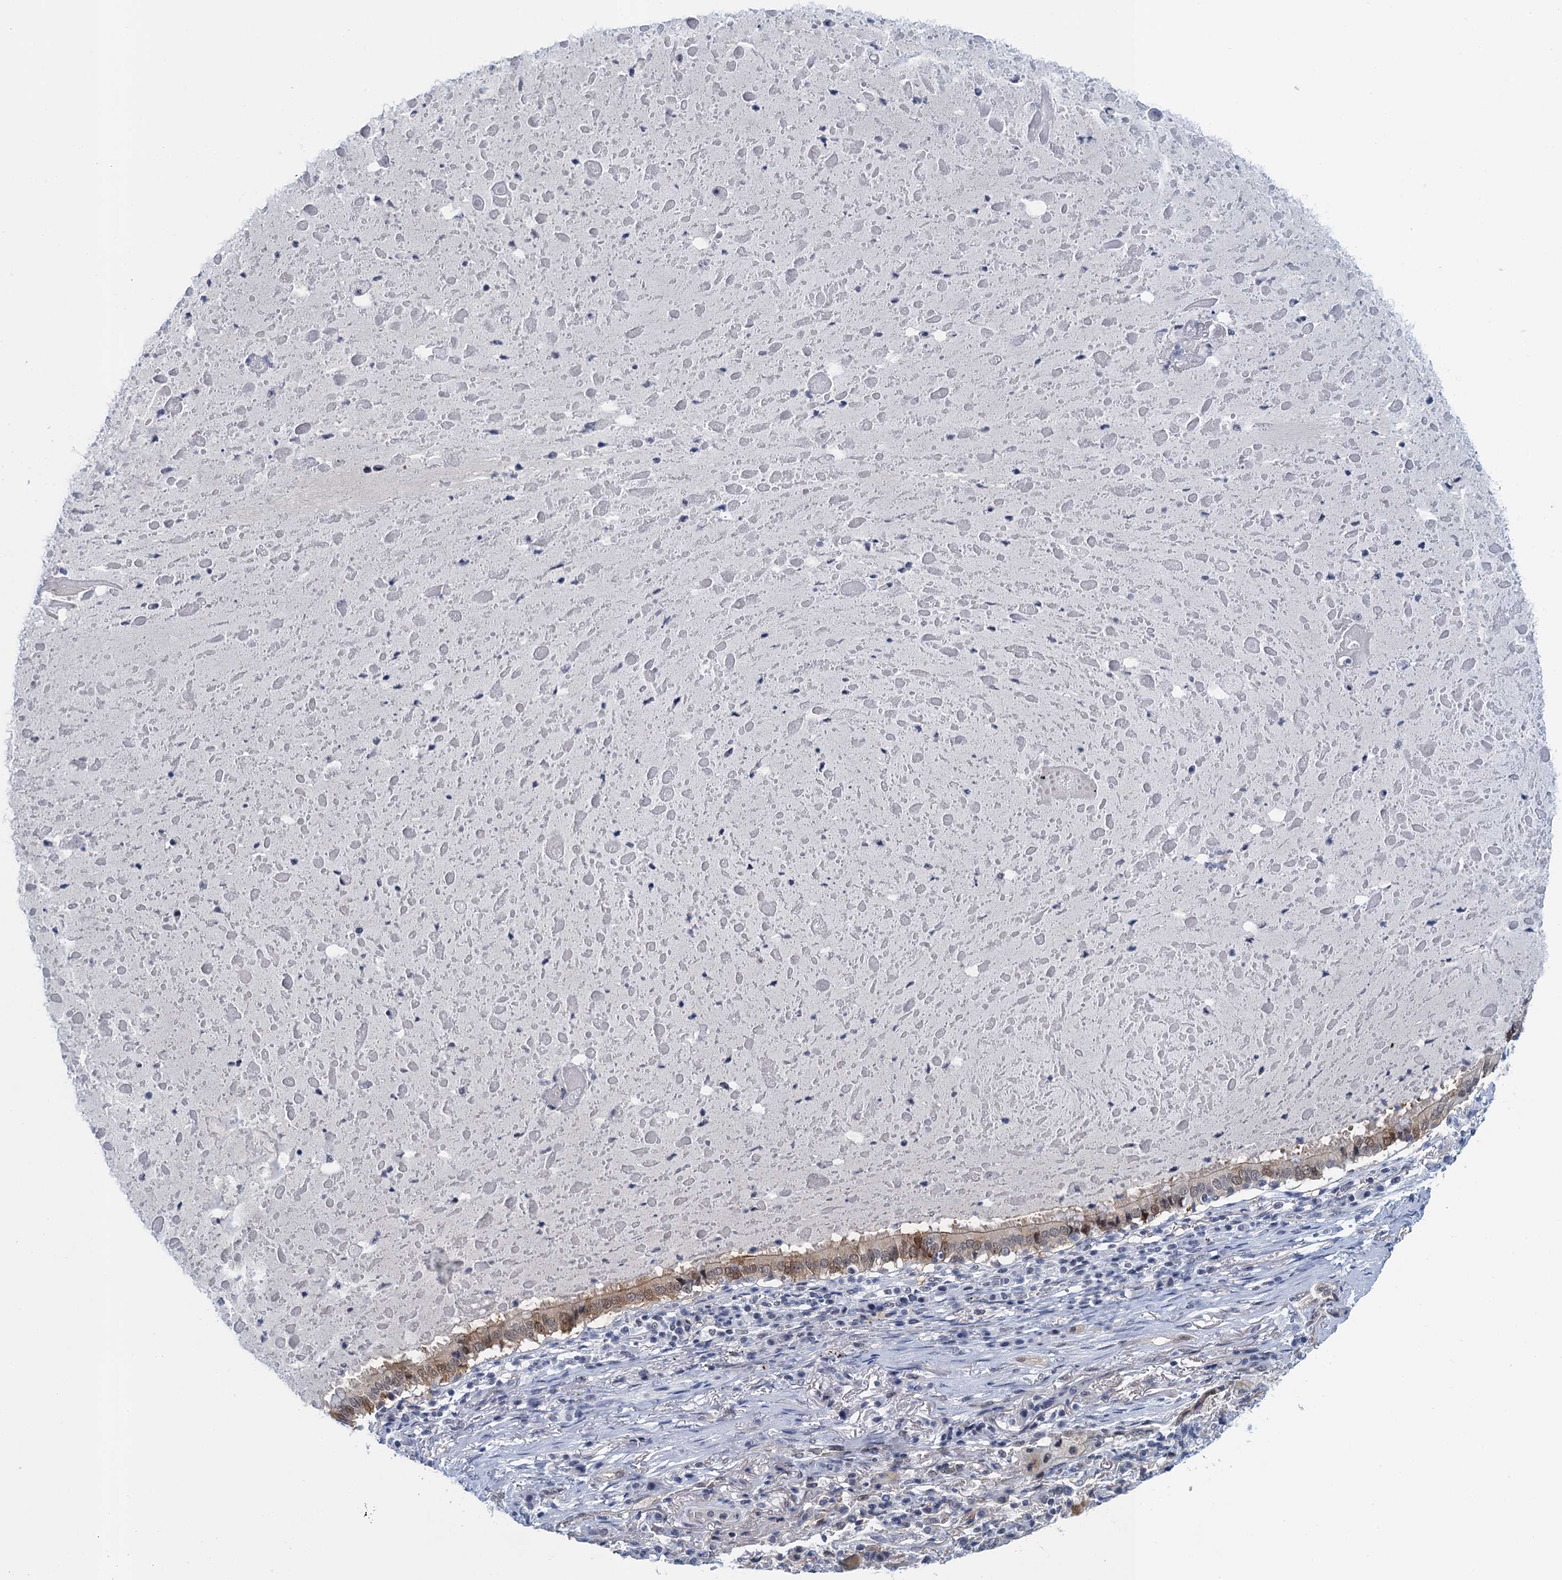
{"staining": {"intensity": "moderate", "quantity": "<25%", "location": "cytoplasmic/membranous,nuclear"}, "tissue": "lung cancer", "cell_type": "Tumor cells", "image_type": "cancer", "snomed": [{"axis": "morphology", "description": "Squamous cell carcinoma, NOS"}, {"axis": "topography", "description": "Lung"}], "caption": "Protein staining exhibits moderate cytoplasmic/membranous and nuclear expression in approximately <25% of tumor cells in squamous cell carcinoma (lung). Using DAB (3,3'-diaminobenzidine) (brown) and hematoxylin (blue) stains, captured at high magnification using brightfield microscopy.", "gene": "EPS8L1", "patient": {"sex": "male", "age": 61}}